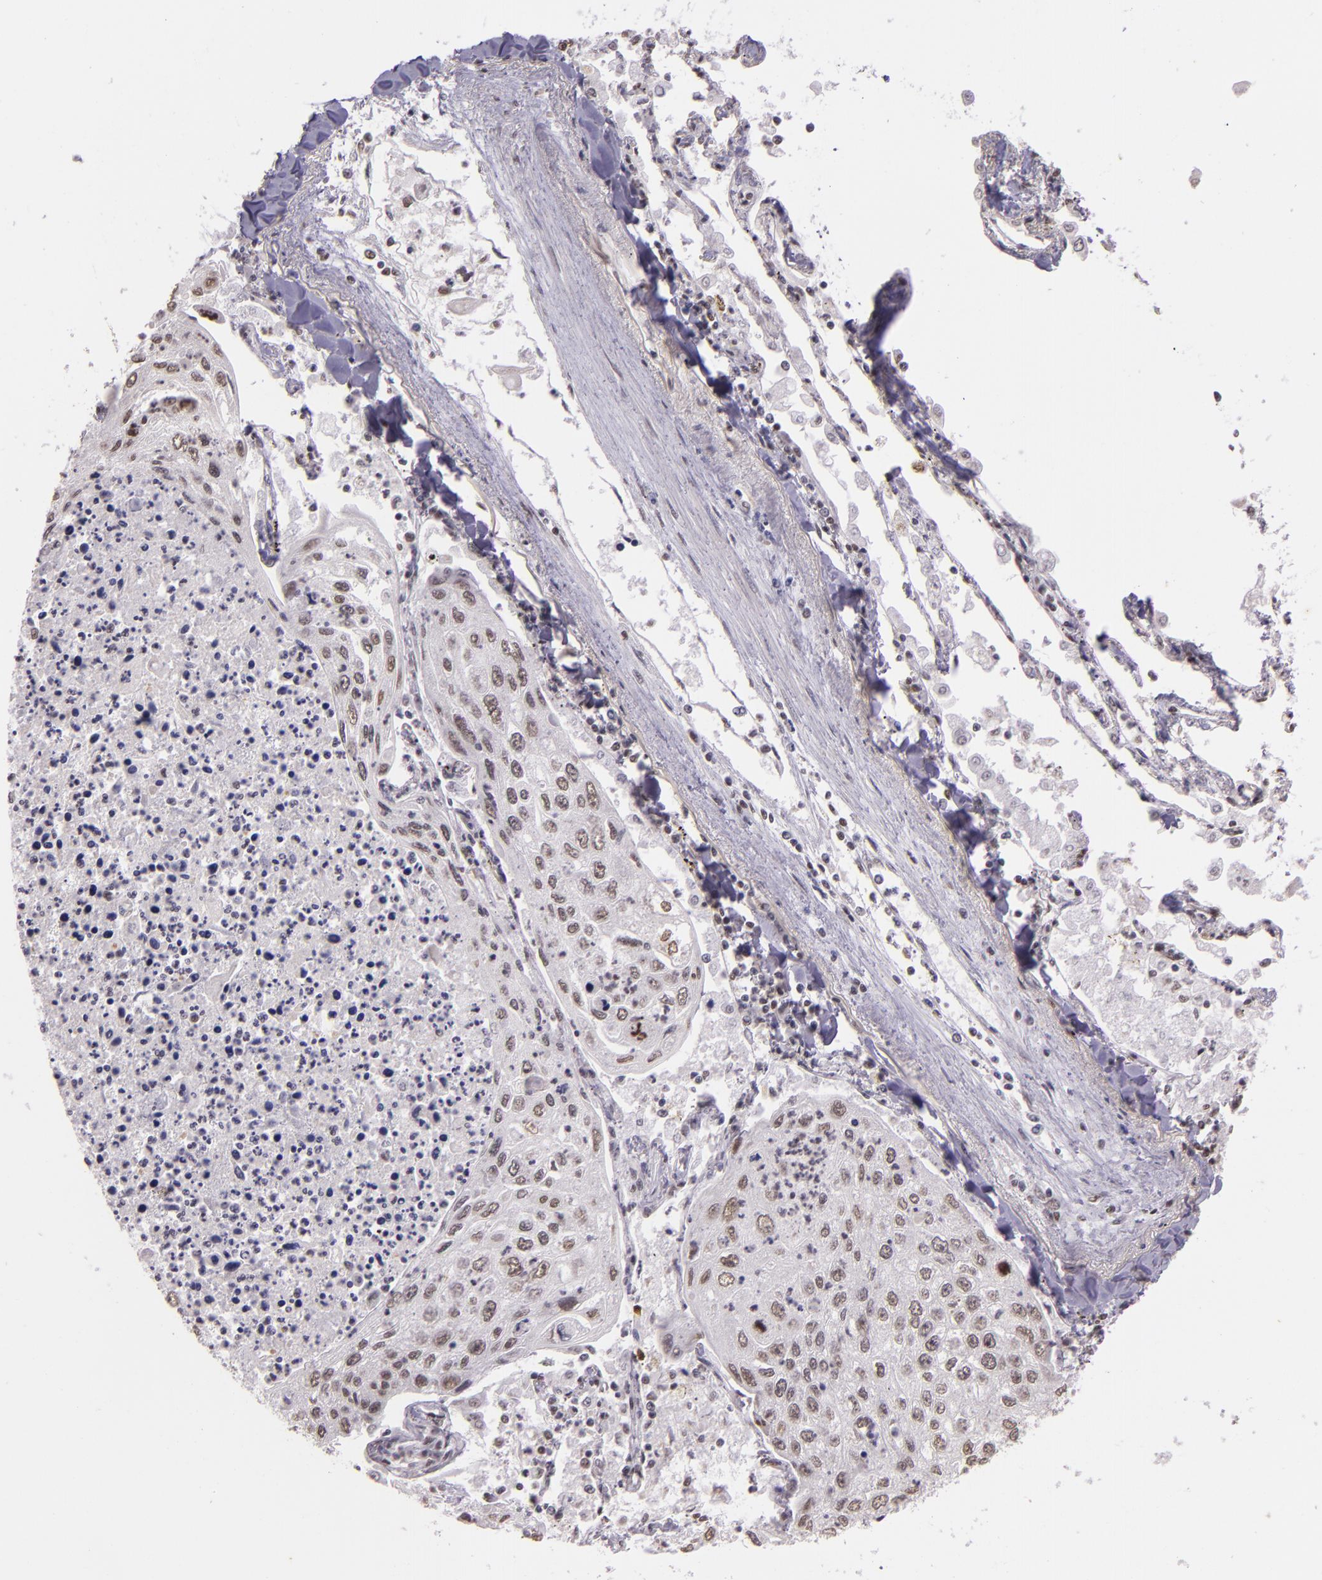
{"staining": {"intensity": "weak", "quantity": "25%-75%", "location": "nuclear"}, "tissue": "lung cancer", "cell_type": "Tumor cells", "image_type": "cancer", "snomed": [{"axis": "morphology", "description": "Squamous cell carcinoma, NOS"}, {"axis": "topography", "description": "Lung"}], "caption": "Lung cancer tissue displays weak nuclear staining in about 25%-75% of tumor cells, visualized by immunohistochemistry.", "gene": "USF1", "patient": {"sex": "male", "age": 75}}